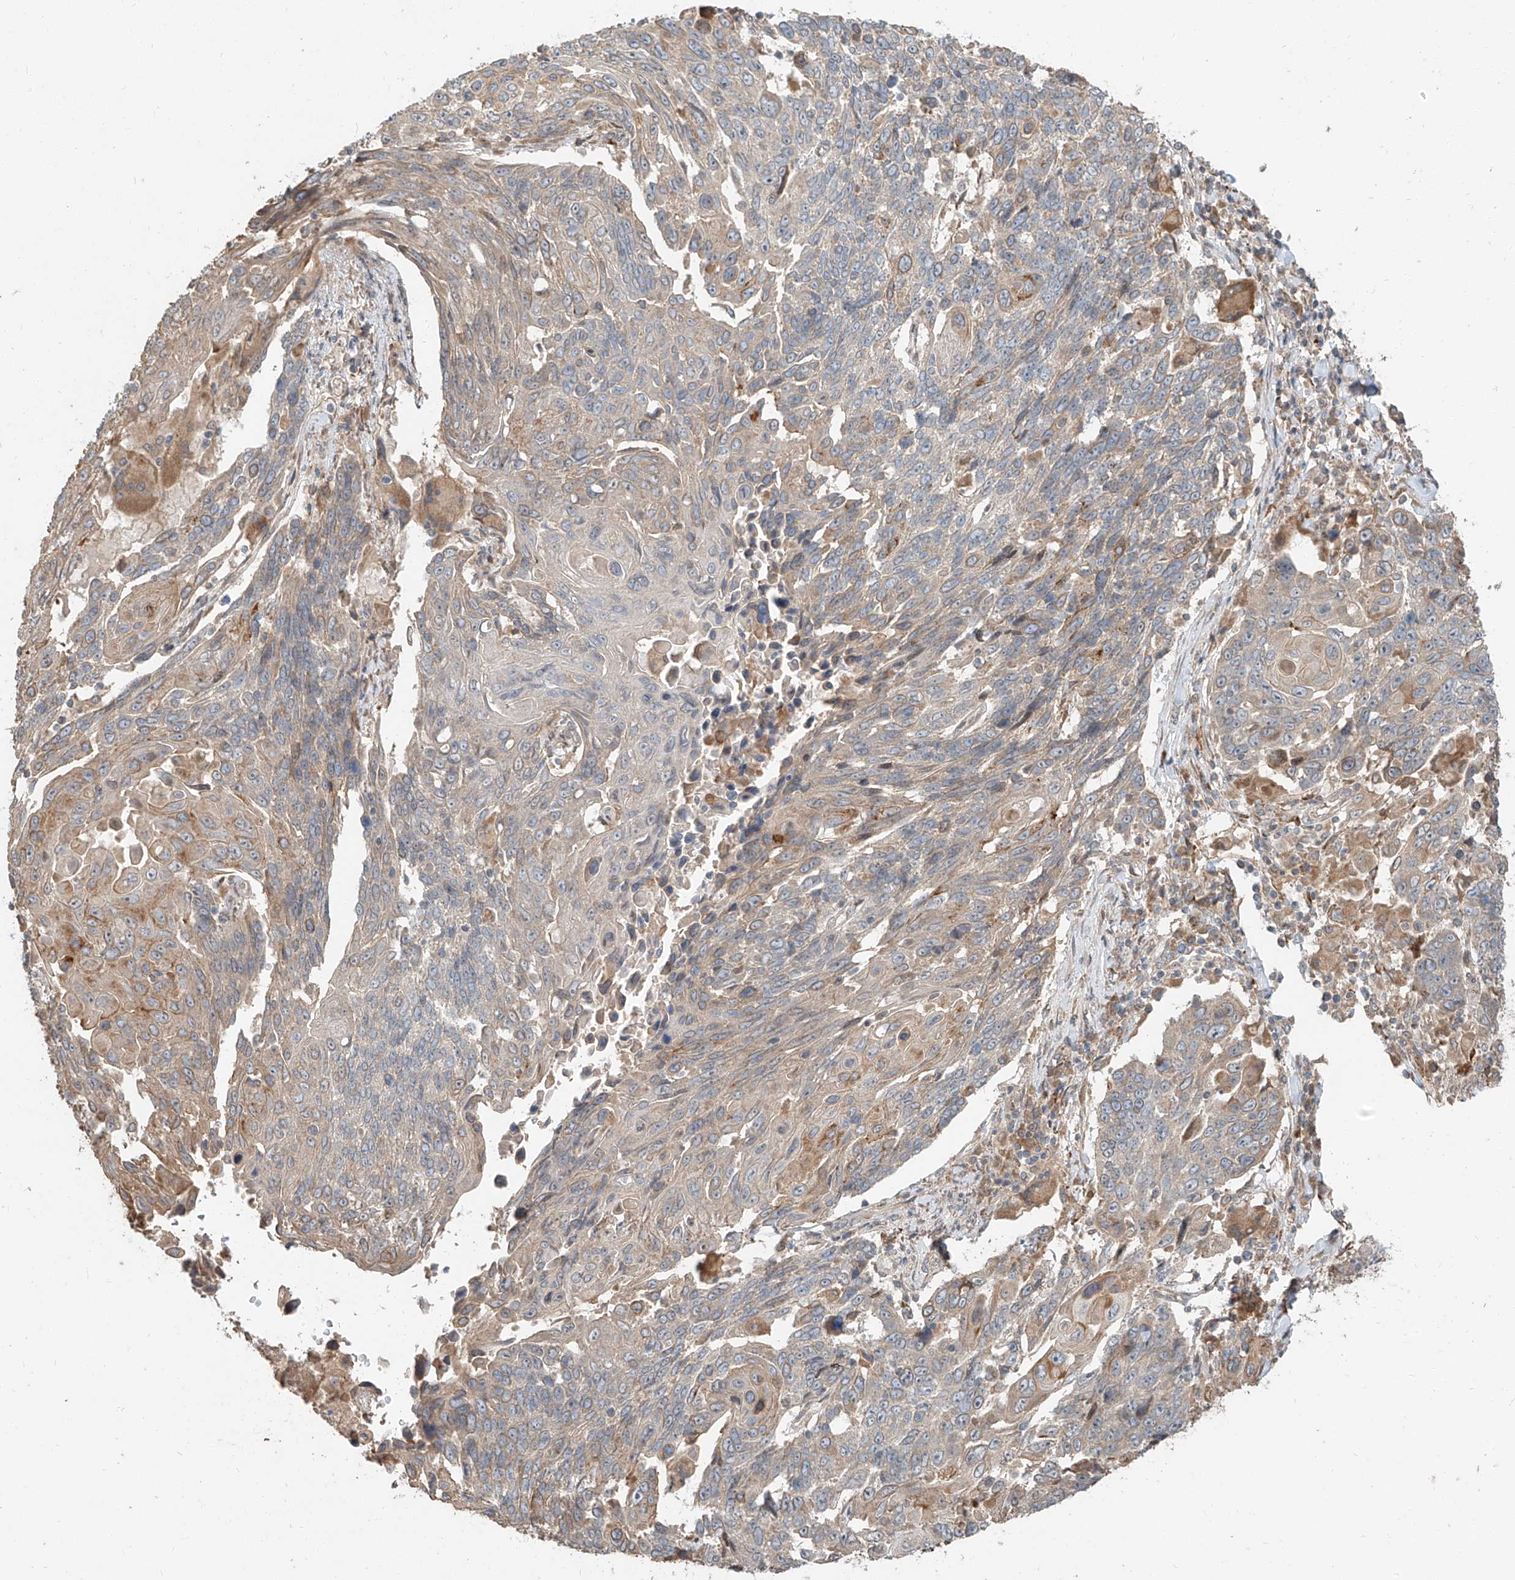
{"staining": {"intensity": "moderate", "quantity": "<25%", "location": "cytoplasmic/membranous"}, "tissue": "lung cancer", "cell_type": "Tumor cells", "image_type": "cancer", "snomed": [{"axis": "morphology", "description": "Squamous cell carcinoma, NOS"}, {"axis": "topography", "description": "Lung"}], "caption": "Immunohistochemistry histopathology image of neoplastic tissue: lung cancer stained using immunohistochemistry (IHC) demonstrates low levels of moderate protein expression localized specifically in the cytoplasmic/membranous of tumor cells, appearing as a cytoplasmic/membranous brown color.", "gene": "STX19", "patient": {"sex": "male", "age": 66}}